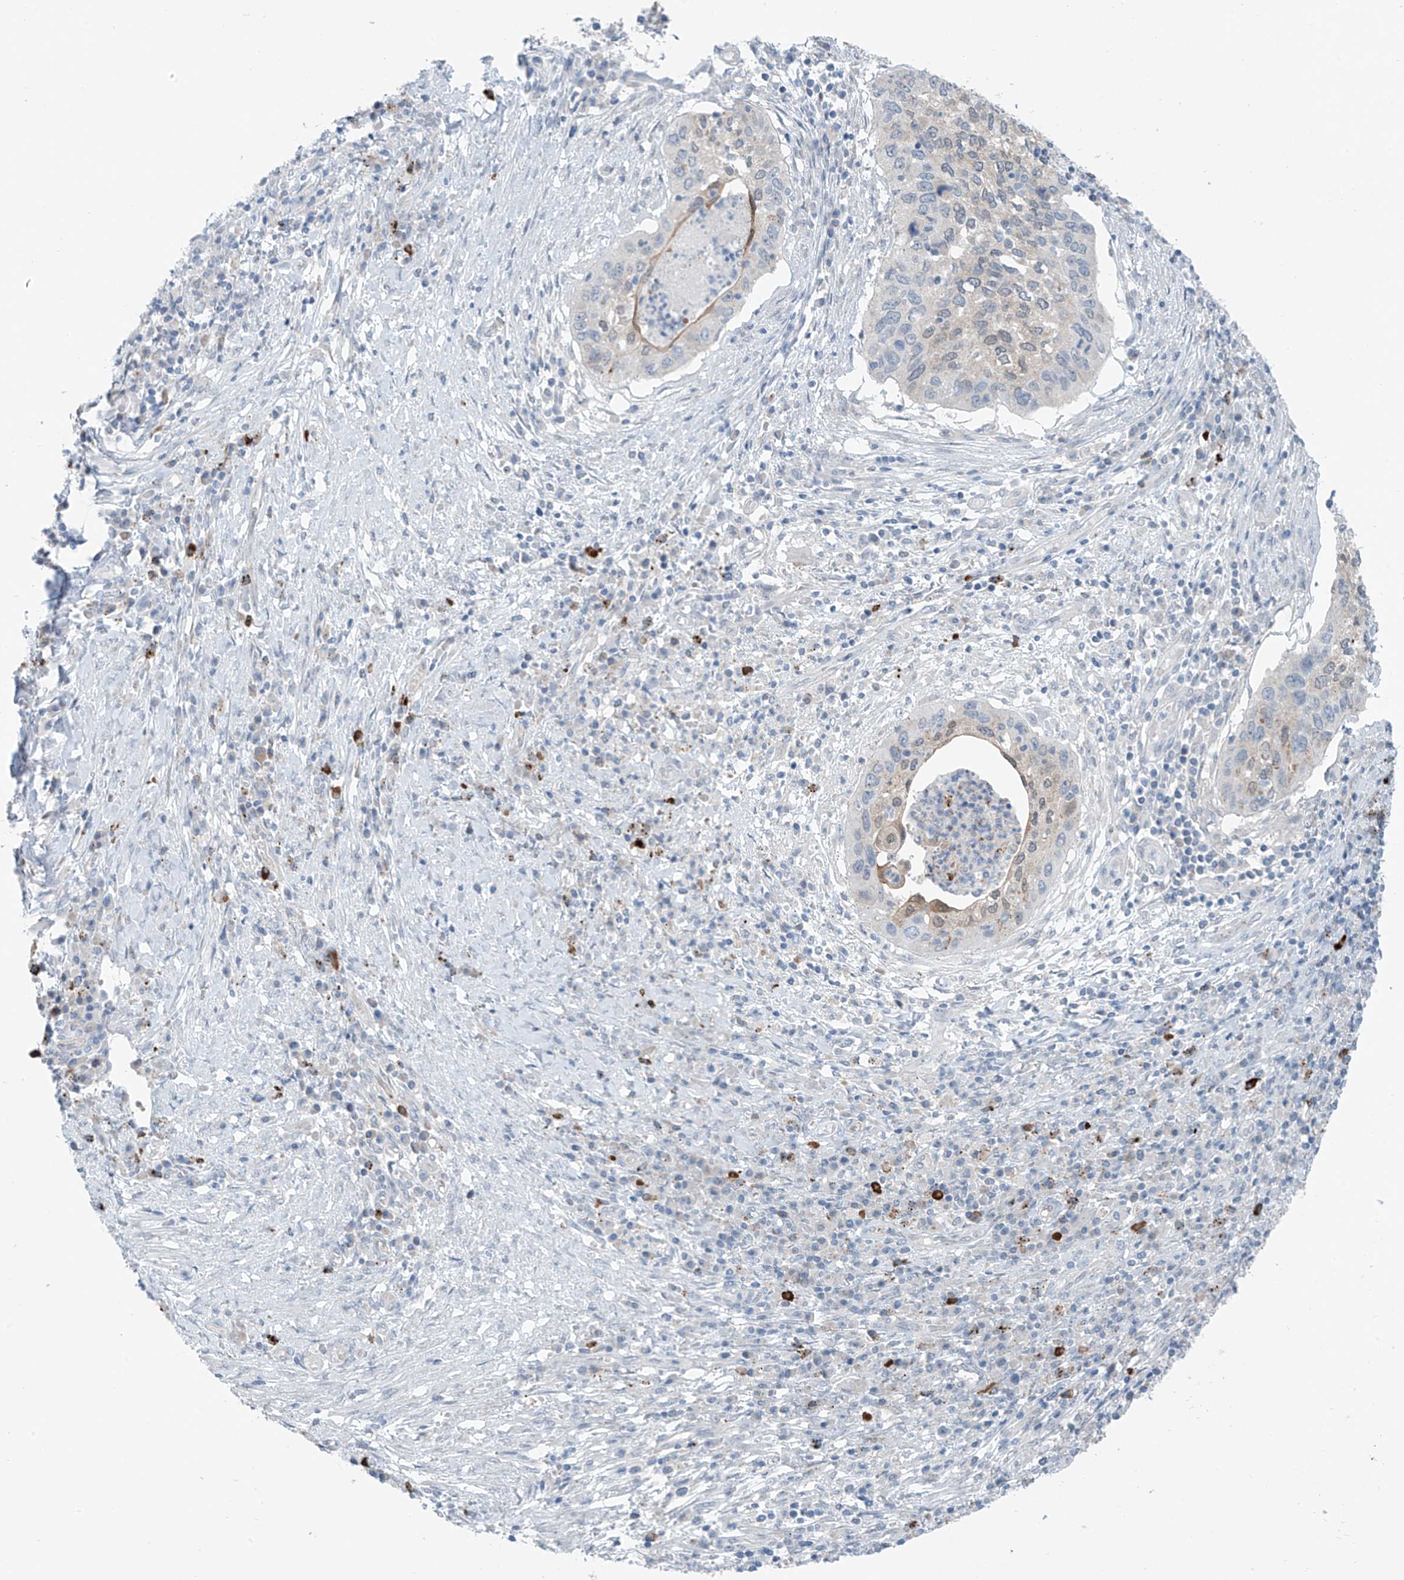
{"staining": {"intensity": "weak", "quantity": "<25%", "location": "cytoplasmic/membranous"}, "tissue": "cervical cancer", "cell_type": "Tumor cells", "image_type": "cancer", "snomed": [{"axis": "morphology", "description": "Squamous cell carcinoma, NOS"}, {"axis": "topography", "description": "Cervix"}], "caption": "This is an immunohistochemistry (IHC) histopathology image of human squamous cell carcinoma (cervical). There is no expression in tumor cells.", "gene": "ZNF793", "patient": {"sex": "female", "age": 38}}